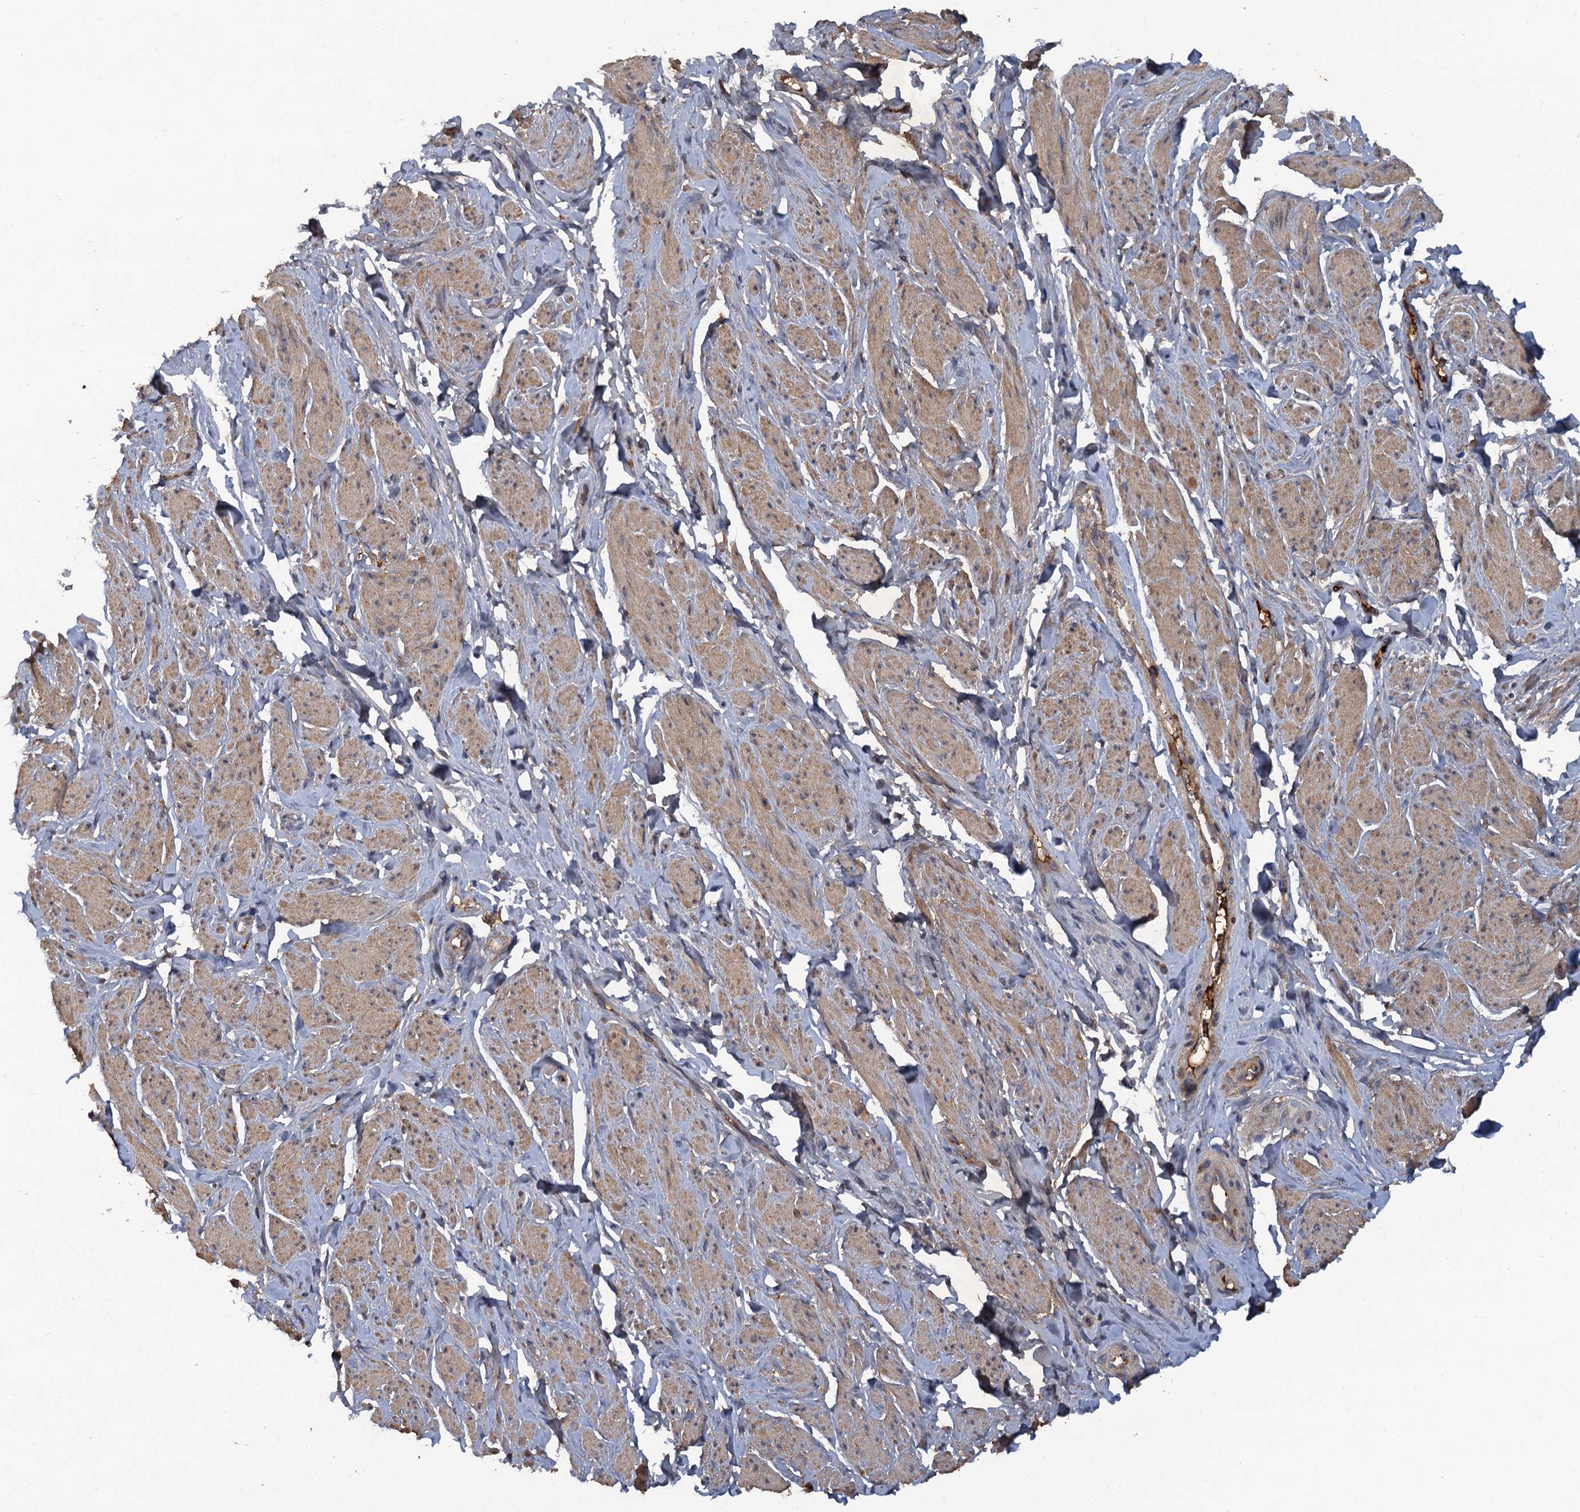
{"staining": {"intensity": "moderate", "quantity": "25%-75%", "location": "cytoplasmic/membranous"}, "tissue": "smooth muscle", "cell_type": "Smooth muscle cells", "image_type": "normal", "snomed": [{"axis": "morphology", "description": "Normal tissue, NOS"}, {"axis": "topography", "description": "Smooth muscle"}, {"axis": "topography", "description": "Peripheral nerve tissue"}], "caption": "Protein staining by immunohistochemistry reveals moderate cytoplasmic/membranous expression in about 25%-75% of smooth muscle cells in normal smooth muscle.", "gene": "HAPLN3", "patient": {"sex": "male", "age": 69}}